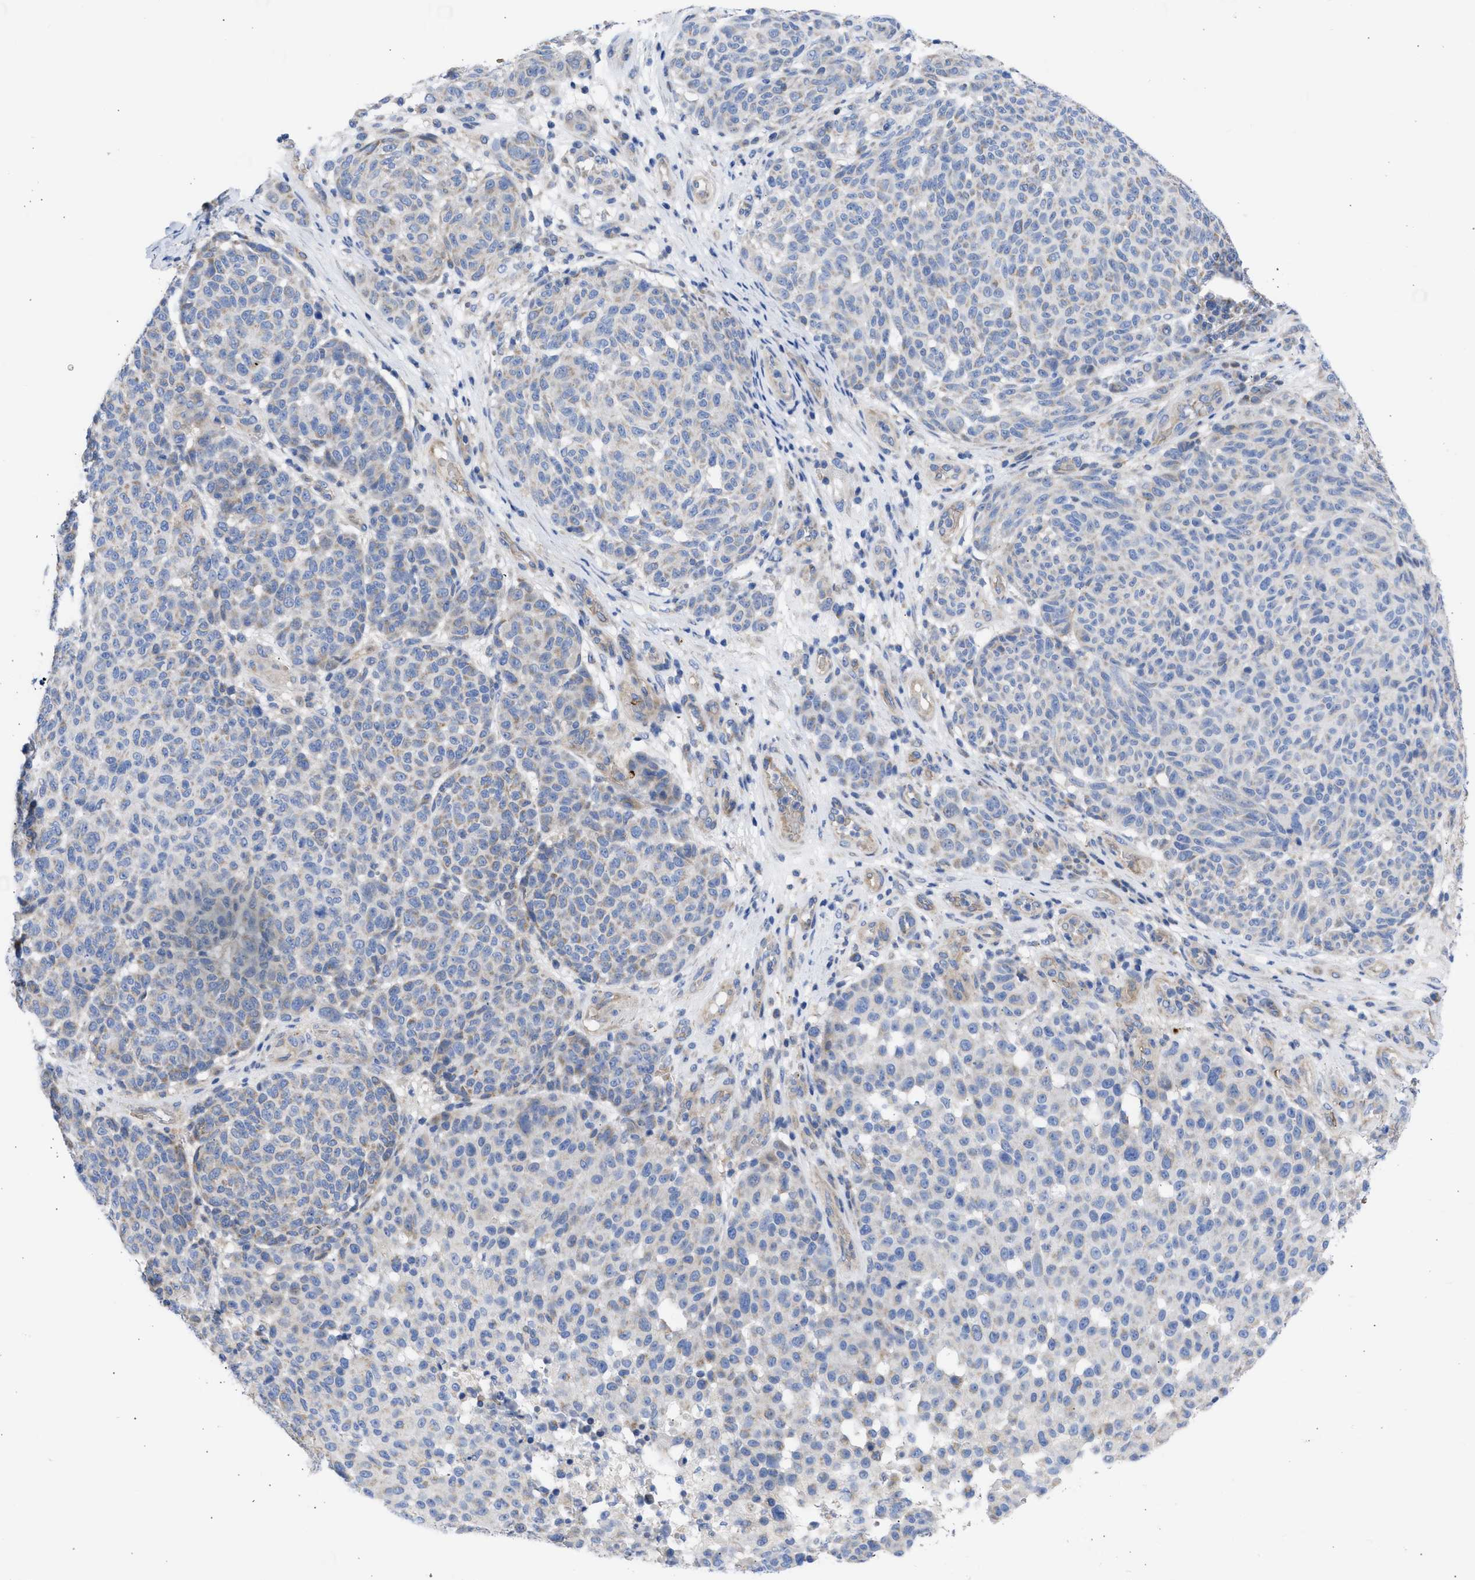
{"staining": {"intensity": "moderate", "quantity": "<25%", "location": "cytoplasmic/membranous"}, "tissue": "melanoma", "cell_type": "Tumor cells", "image_type": "cancer", "snomed": [{"axis": "morphology", "description": "Malignant melanoma, NOS"}, {"axis": "topography", "description": "Skin"}], "caption": "Protein expression analysis of melanoma reveals moderate cytoplasmic/membranous staining in approximately <25% of tumor cells.", "gene": "BTG3", "patient": {"sex": "male", "age": 59}}